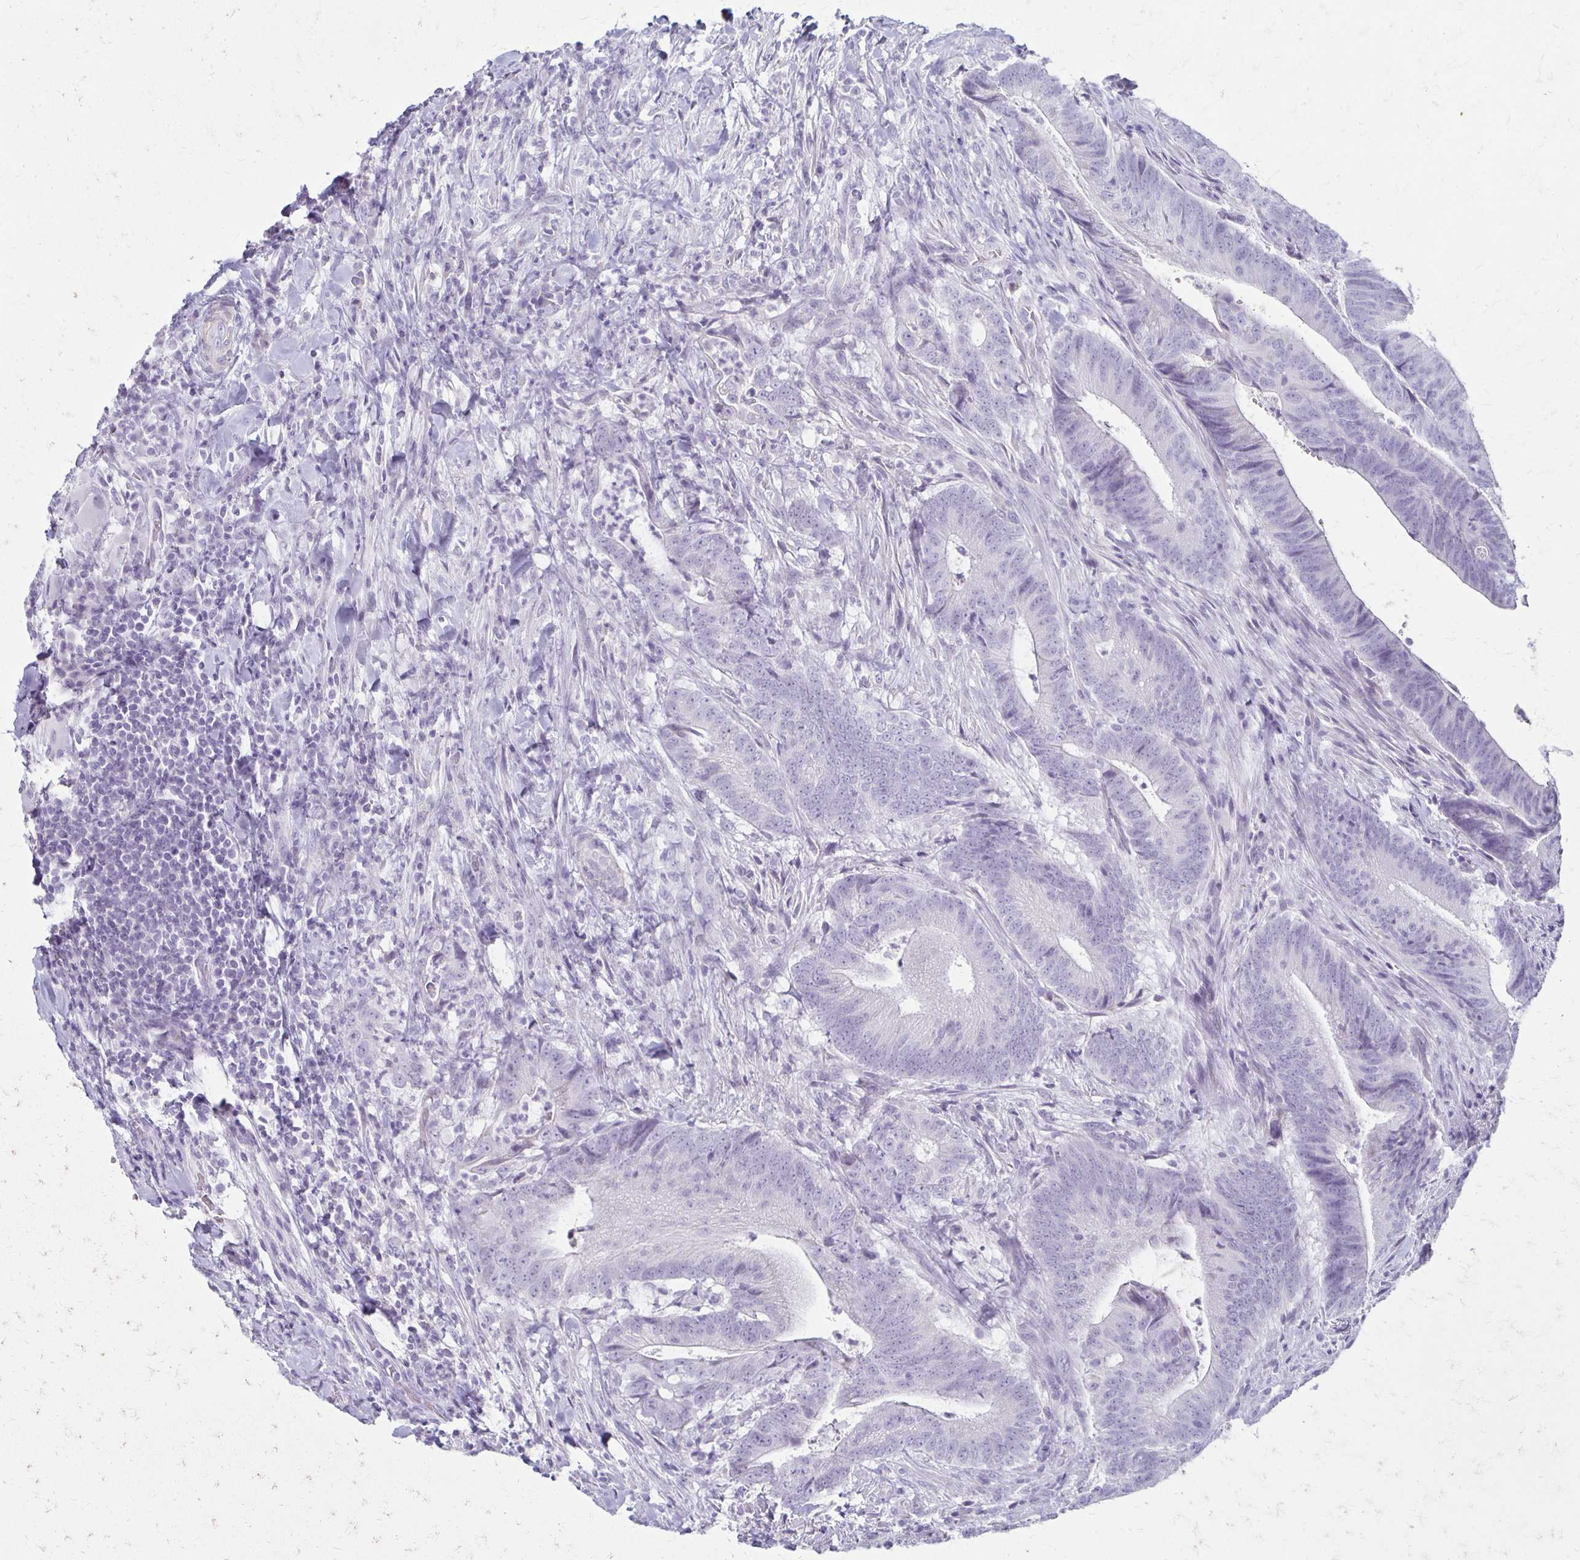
{"staining": {"intensity": "negative", "quantity": "none", "location": "none"}, "tissue": "colorectal cancer", "cell_type": "Tumor cells", "image_type": "cancer", "snomed": [{"axis": "morphology", "description": "Adenocarcinoma, NOS"}, {"axis": "topography", "description": "Colon"}], "caption": "The immunohistochemistry (IHC) micrograph has no significant positivity in tumor cells of colorectal cancer tissue.", "gene": "IVL", "patient": {"sex": "female", "age": 43}}